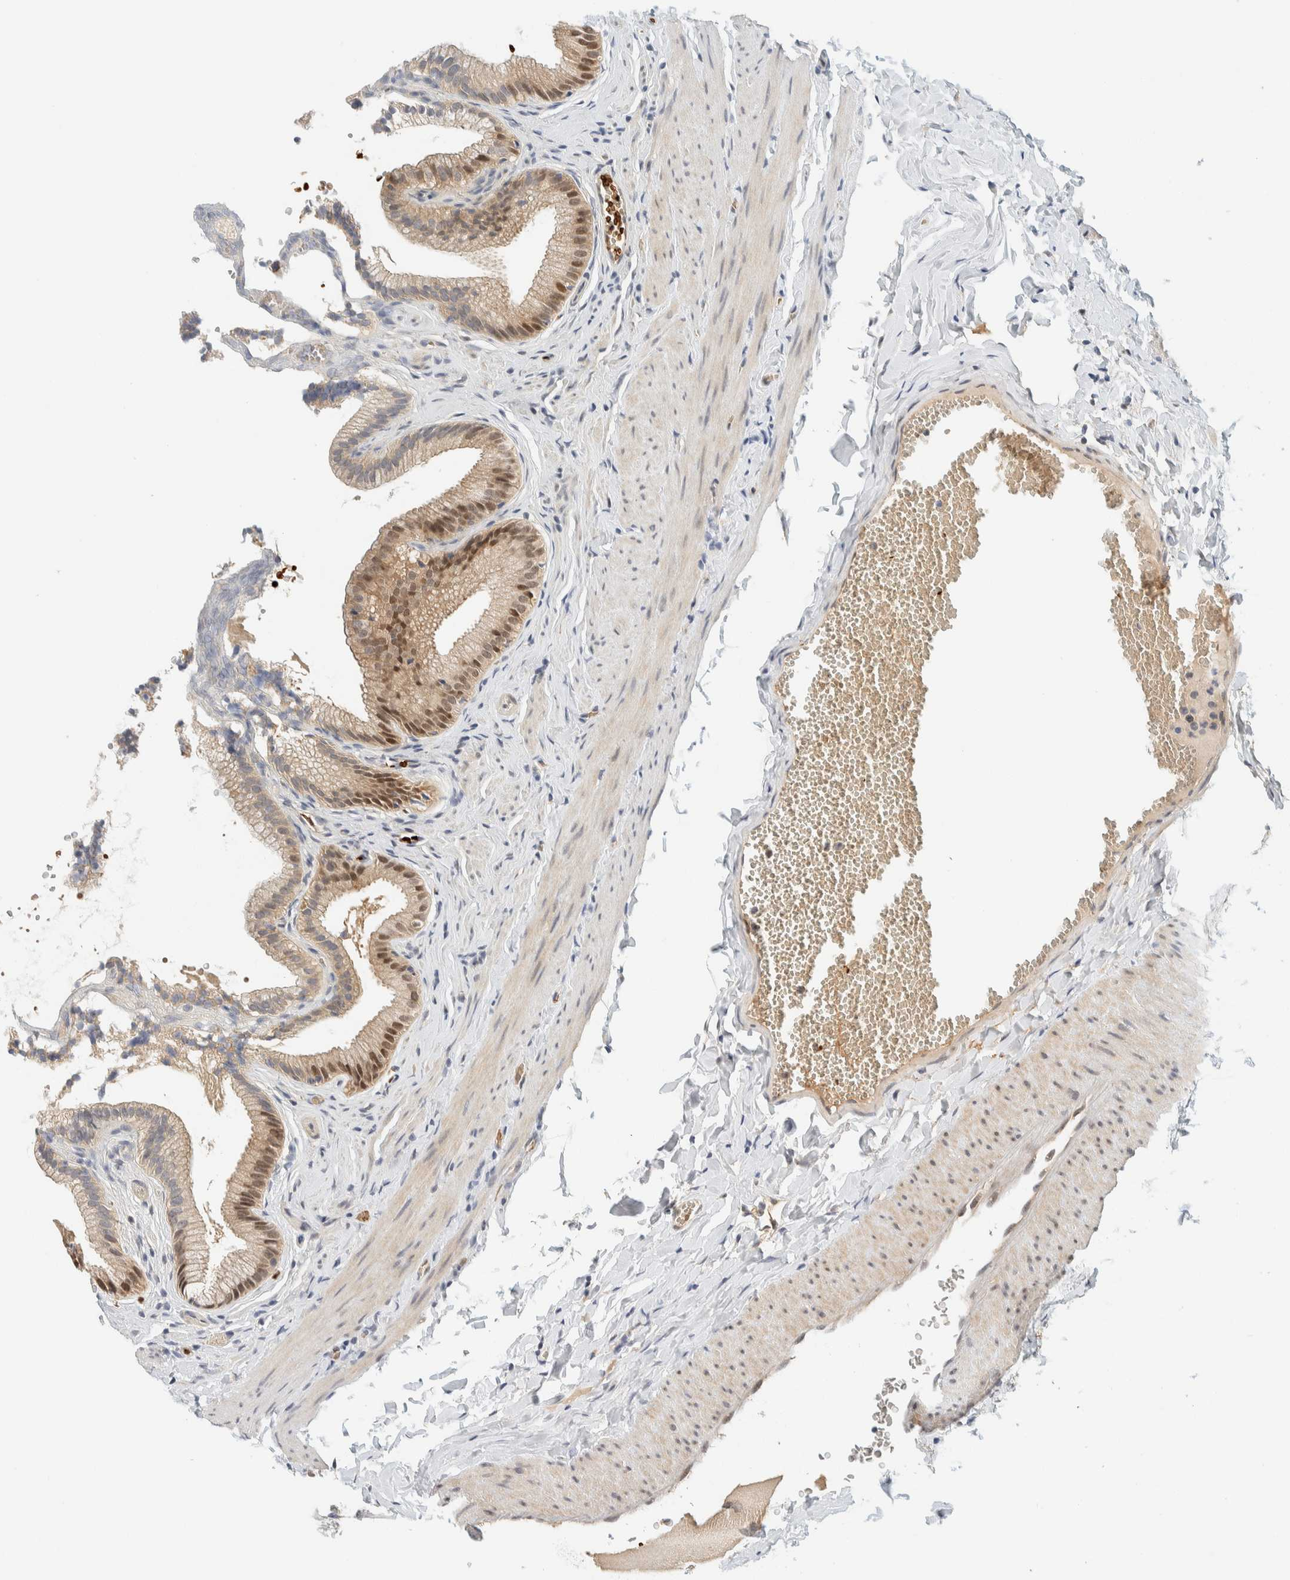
{"staining": {"intensity": "moderate", "quantity": ">75%", "location": "cytoplasmic/membranous,nuclear"}, "tissue": "gallbladder", "cell_type": "Glandular cells", "image_type": "normal", "snomed": [{"axis": "morphology", "description": "Normal tissue, NOS"}, {"axis": "topography", "description": "Gallbladder"}], "caption": "Protein expression analysis of unremarkable gallbladder exhibits moderate cytoplasmic/membranous,nuclear staining in about >75% of glandular cells. (DAB (3,3'-diaminobenzidine) IHC, brown staining for protein, blue staining for nuclei).", "gene": "TSTD2", "patient": {"sex": "male", "age": 38}}